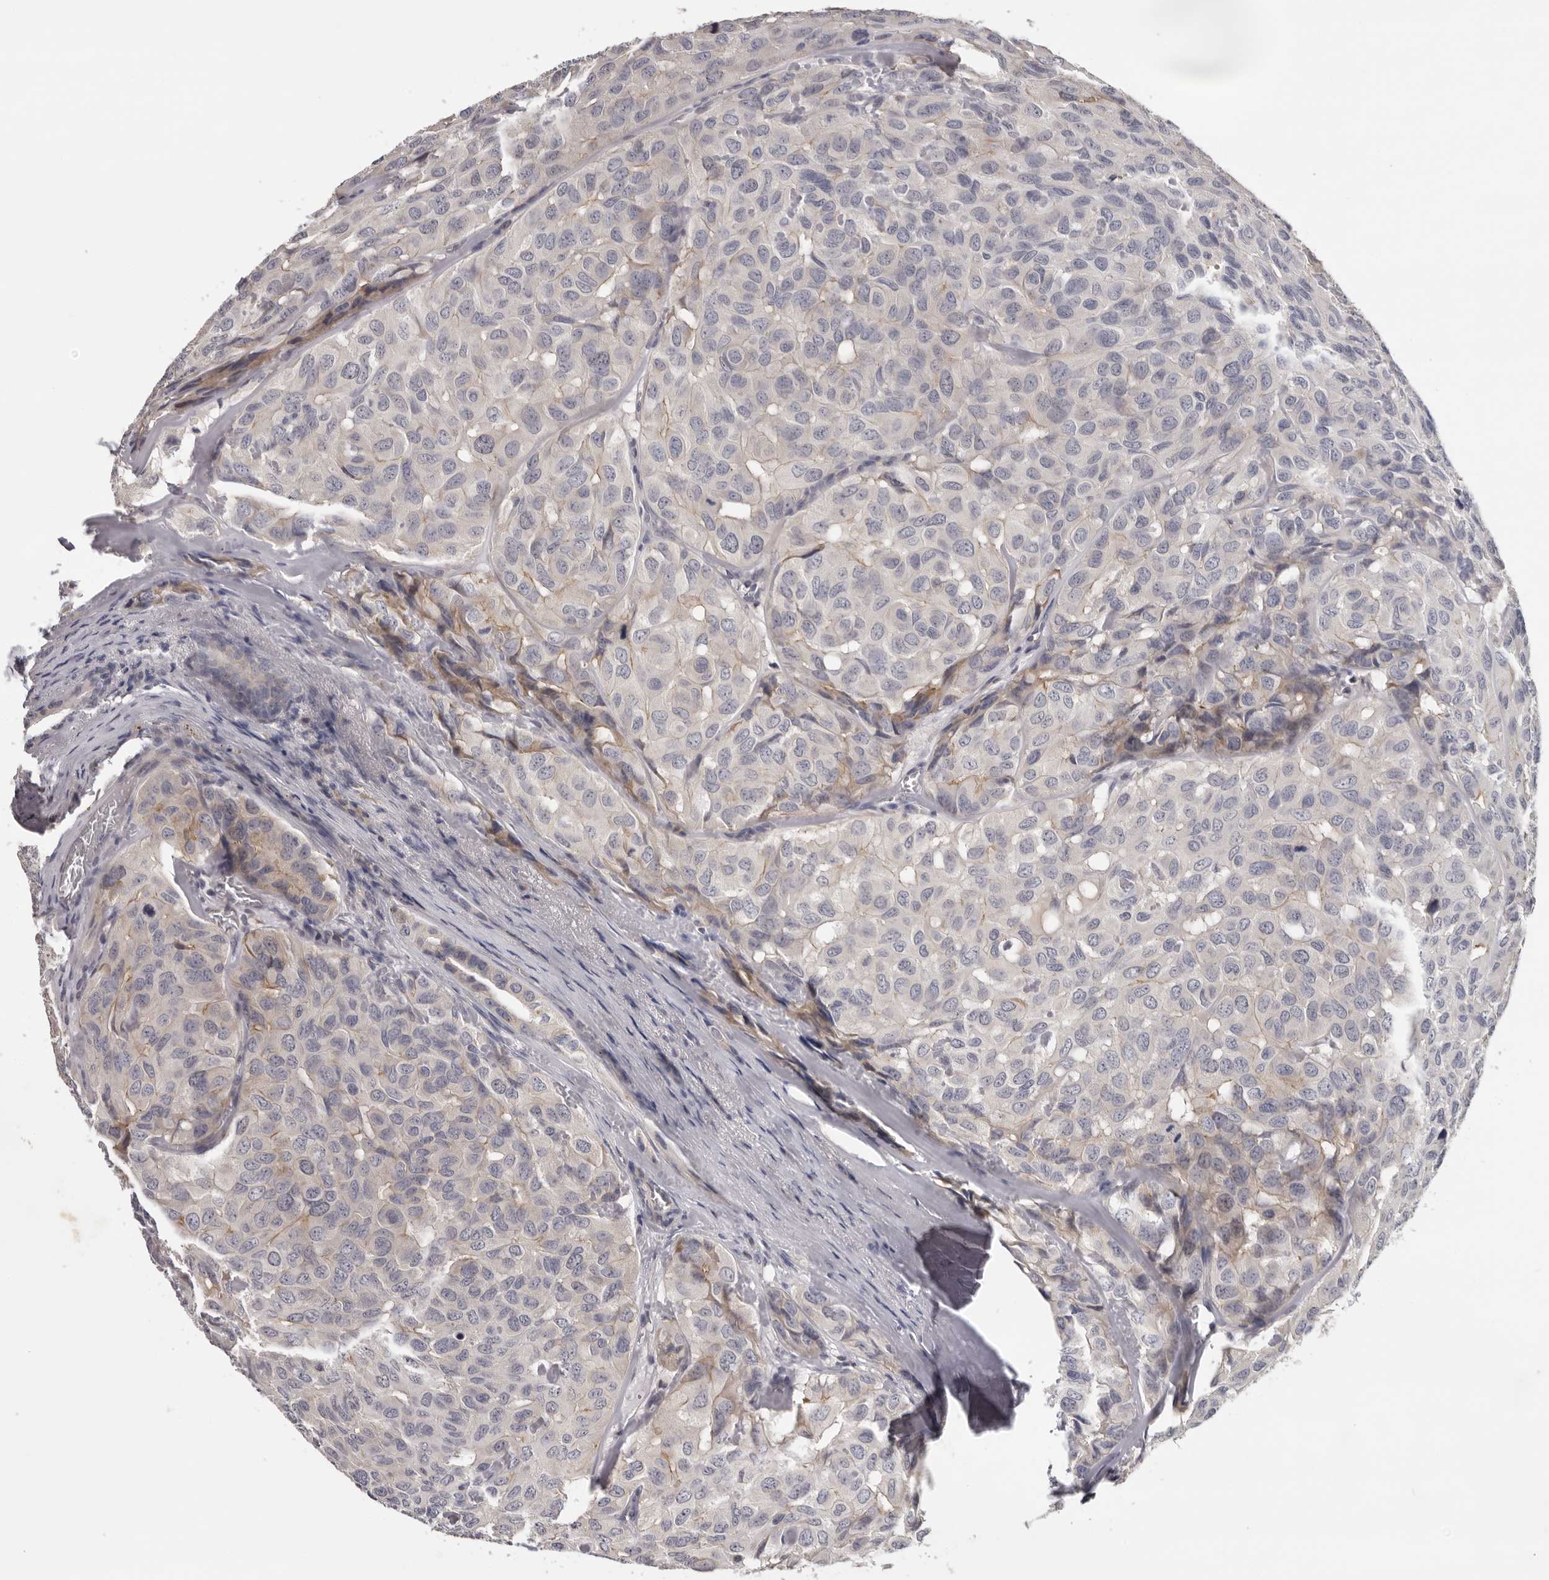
{"staining": {"intensity": "negative", "quantity": "none", "location": "none"}, "tissue": "head and neck cancer", "cell_type": "Tumor cells", "image_type": "cancer", "snomed": [{"axis": "morphology", "description": "Adenocarcinoma, NOS"}, {"axis": "topography", "description": "Salivary gland, NOS"}, {"axis": "topography", "description": "Head-Neck"}], "caption": "This is an IHC histopathology image of human adenocarcinoma (head and neck). There is no expression in tumor cells.", "gene": "KIF2B", "patient": {"sex": "female", "age": 76}}